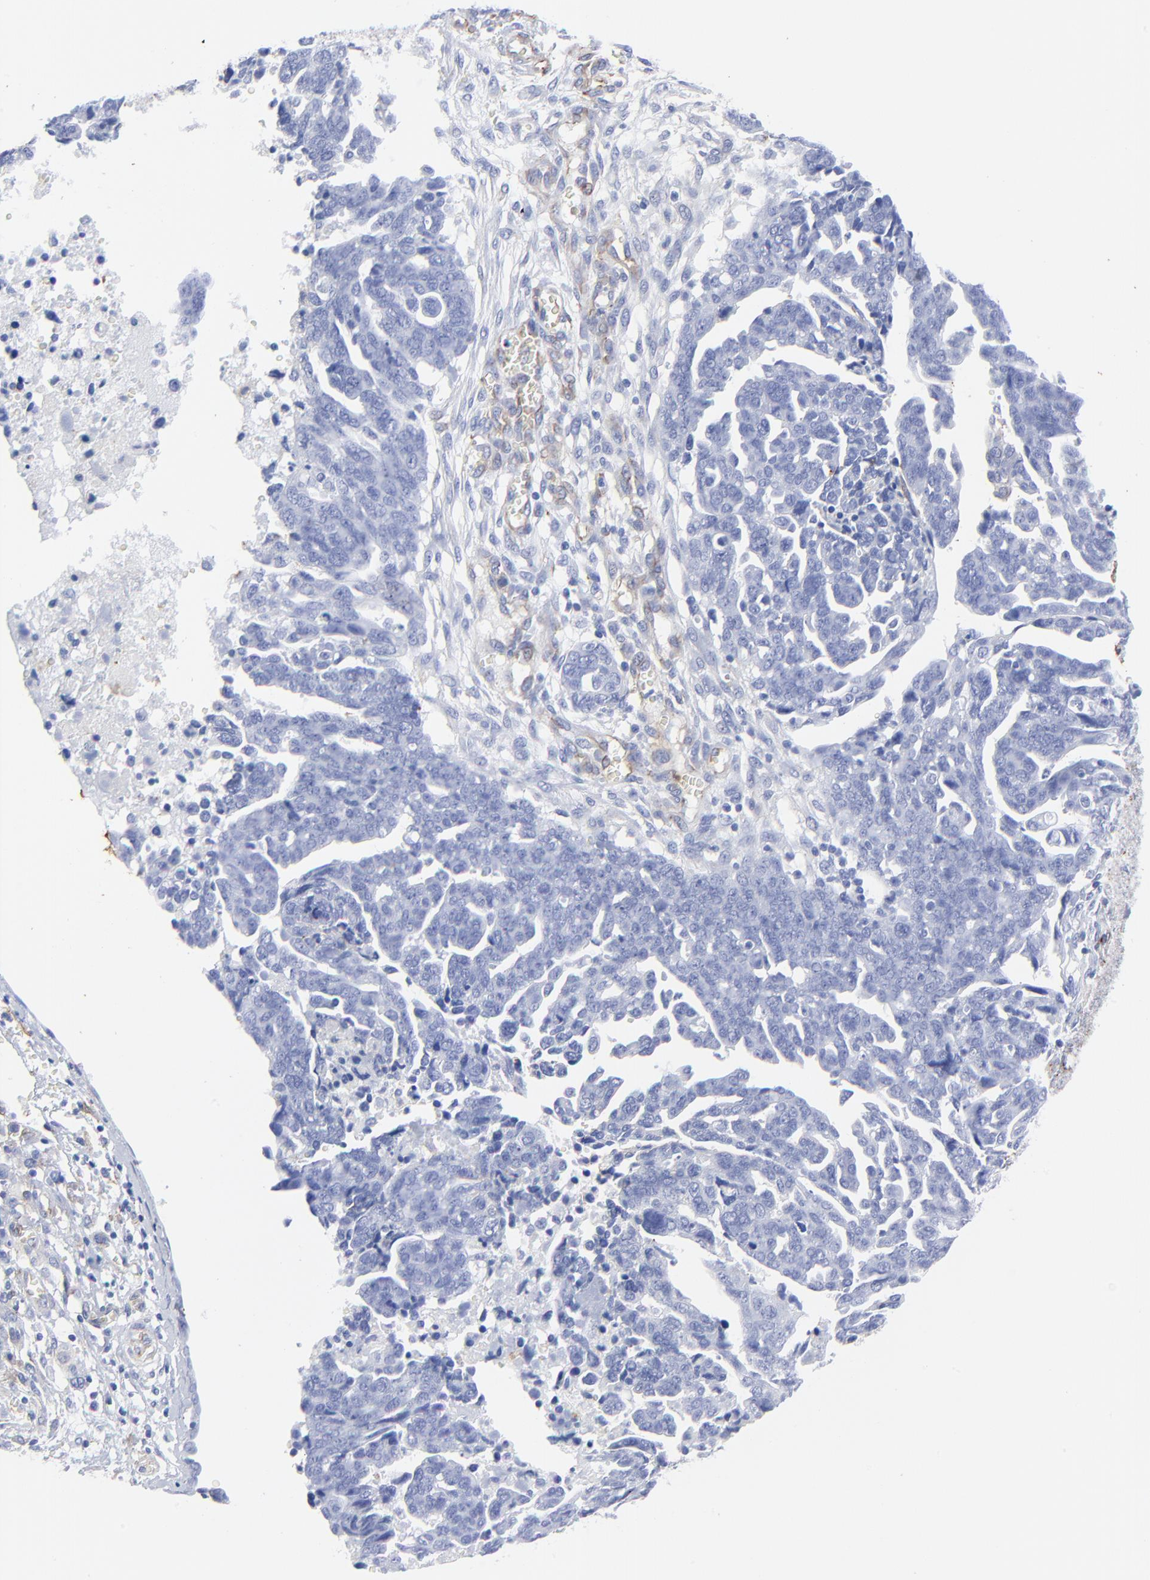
{"staining": {"intensity": "negative", "quantity": "none", "location": "none"}, "tissue": "ovarian cancer", "cell_type": "Tumor cells", "image_type": "cancer", "snomed": [{"axis": "morphology", "description": "Normal tissue, NOS"}, {"axis": "morphology", "description": "Cystadenocarcinoma, serous, NOS"}, {"axis": "topography", "description": "Fallopian tube"}, {"axis": "topography", "description": "Ovary"}], "caption": "An image of human serous cystadenocarcinoma (ovarian) is negative for staining in tumor cells.", "gene": "CAV1", "patient": {"sex": "female", "age": 56}}